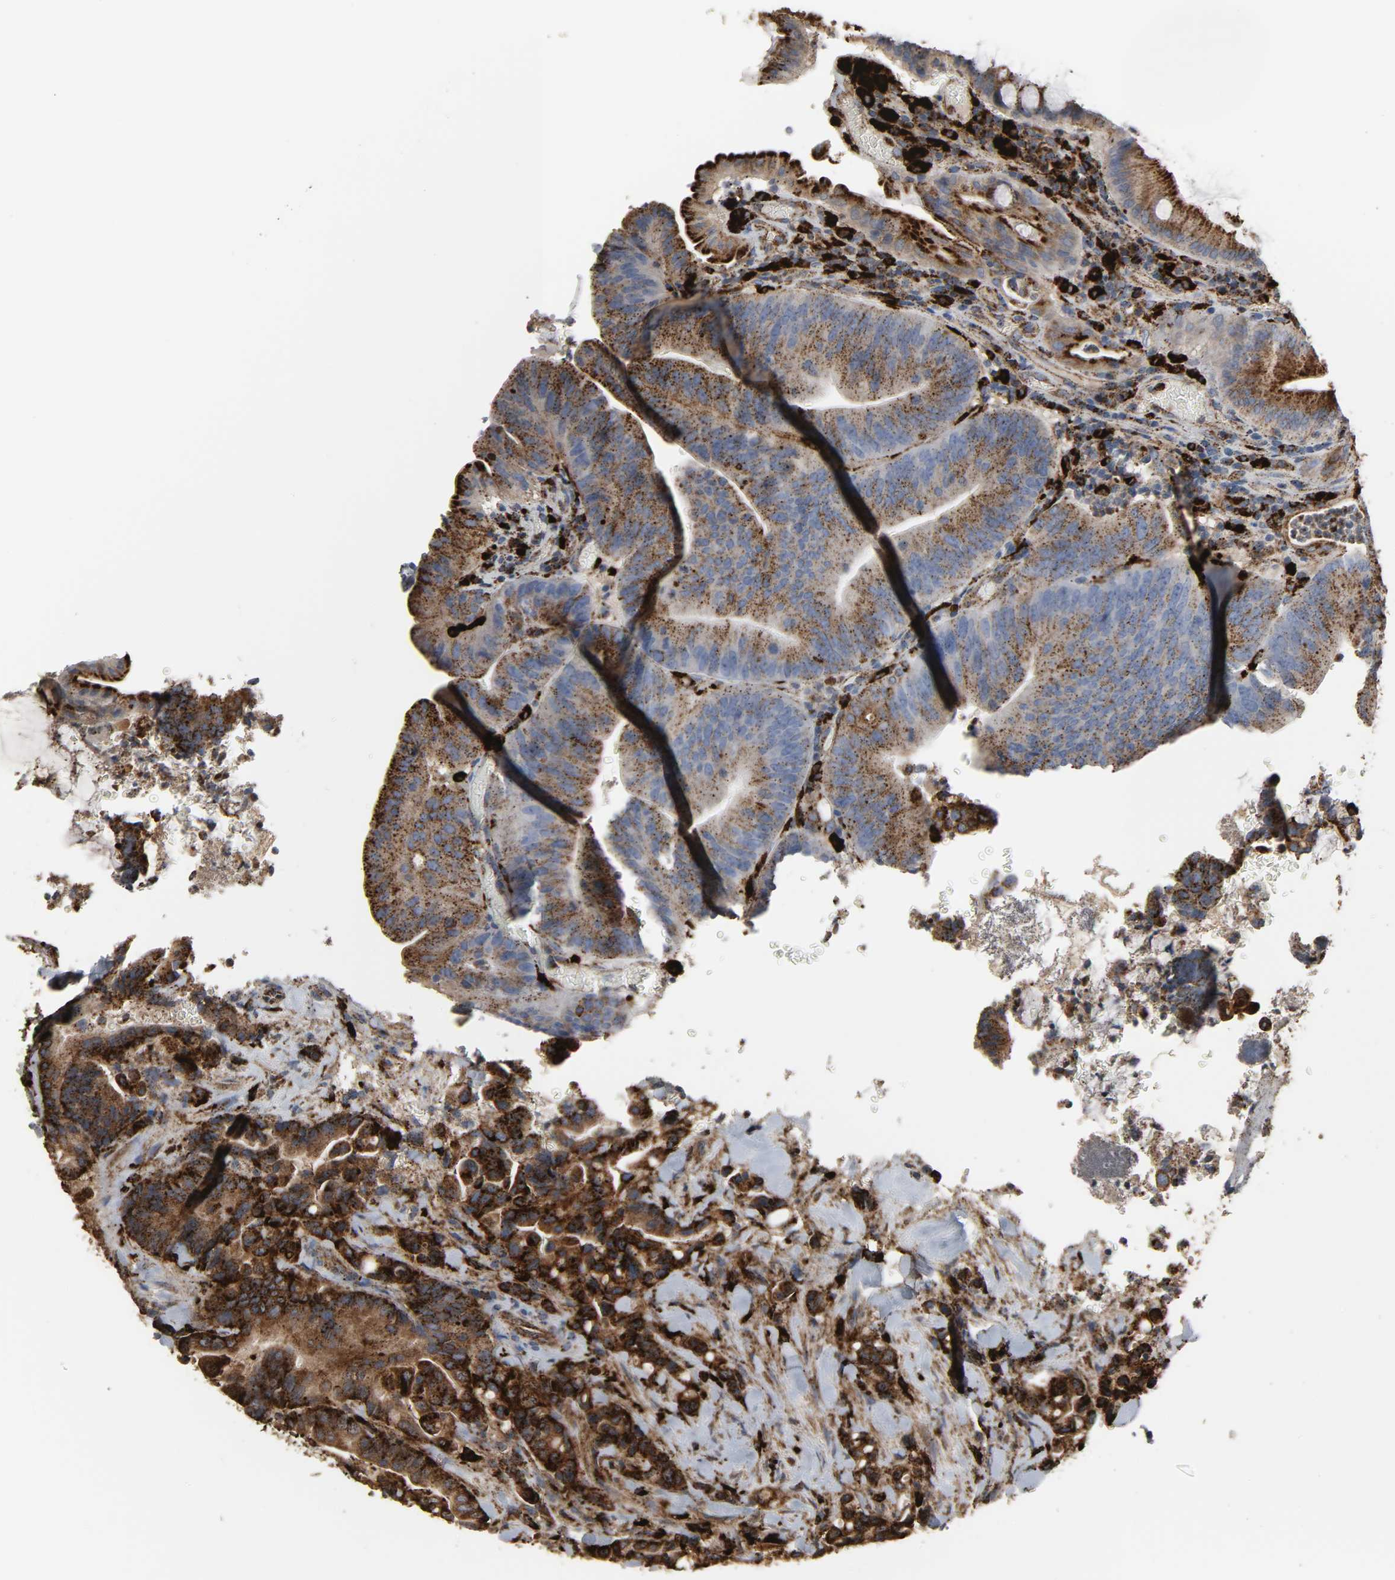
{"staining": {"intensity": "strong", "quantity": ">75%", "location": "cytoplasmic/membranous"}, "tissue": "colorectal cancer", "cell_type": "Tumor cells", "image_type": "cancer", "snomed": [{"axis": "morphology", "description": "Normal tissue, NOS"}, {"axis": "morphology", "description": "Adenocarcinoma, NOS"}, {"axis": "topography", "description": "Colon"}], "caption": "Protein staining shows strong cytoplasmic/membranous staining in about >75% of tumor cells in colorectal cancer.", "gene": "PSAP", "patient": {"sex": "male", "age": 82}}